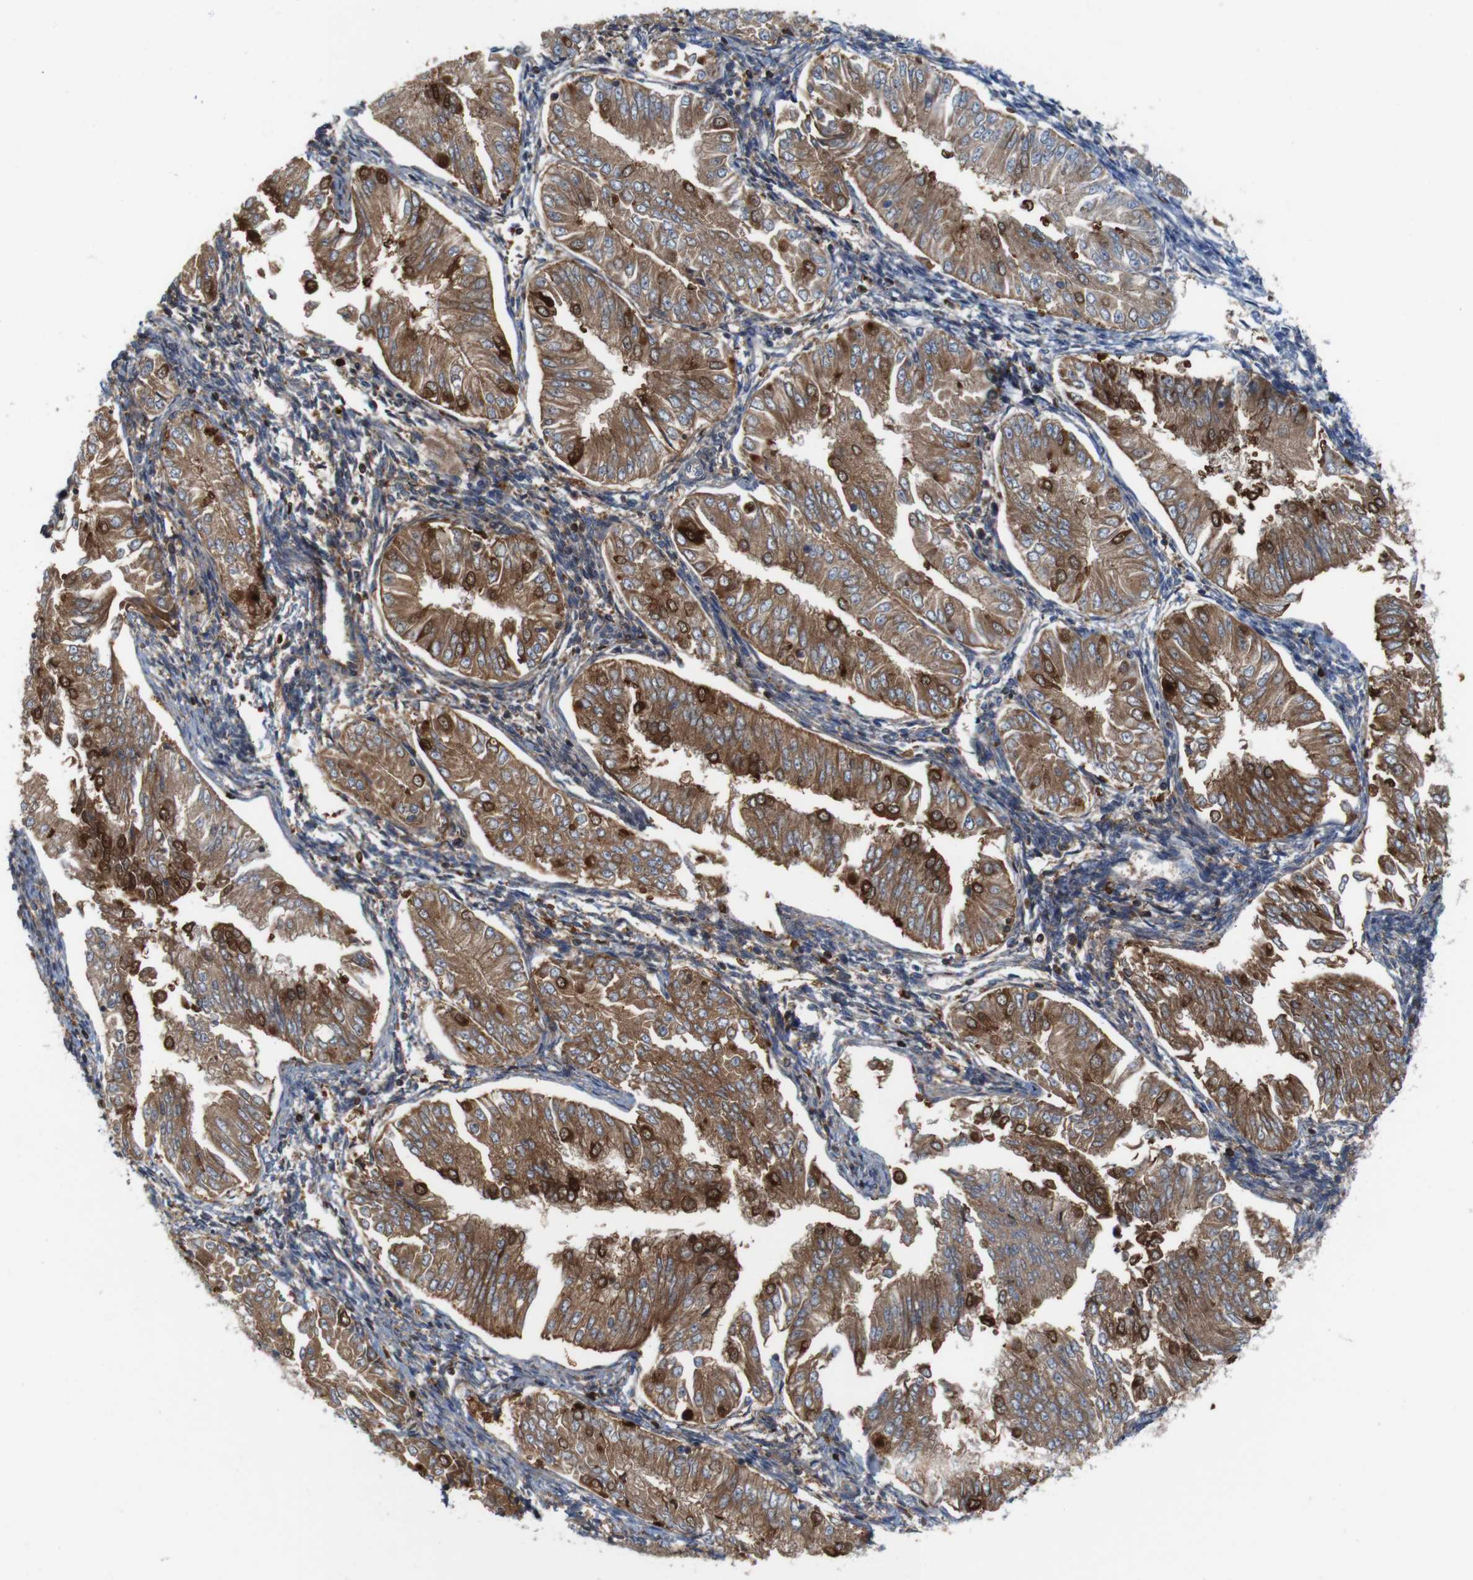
{"staining": {"intensity": "moderate", "quantity": ">75%", "location": "cytoplasmic/membranous,nuclear"}, "tissue": "endometrial cancer", "cell_type": "Tumor cells", "image_type": "cancer", "snomed": [{"axis": "morphology", "description": "Adenocarcinoma, NOS"}, {"axis": "topography", "description": "Endometrium"}], "caption": "A brown stain labels moderate cytoplasmic/membranous and nuclear expression of a protein in endometrial cancer tumor cells.", "gene": "ANXA1", "patient": {"sex": "female", "age": 53}}